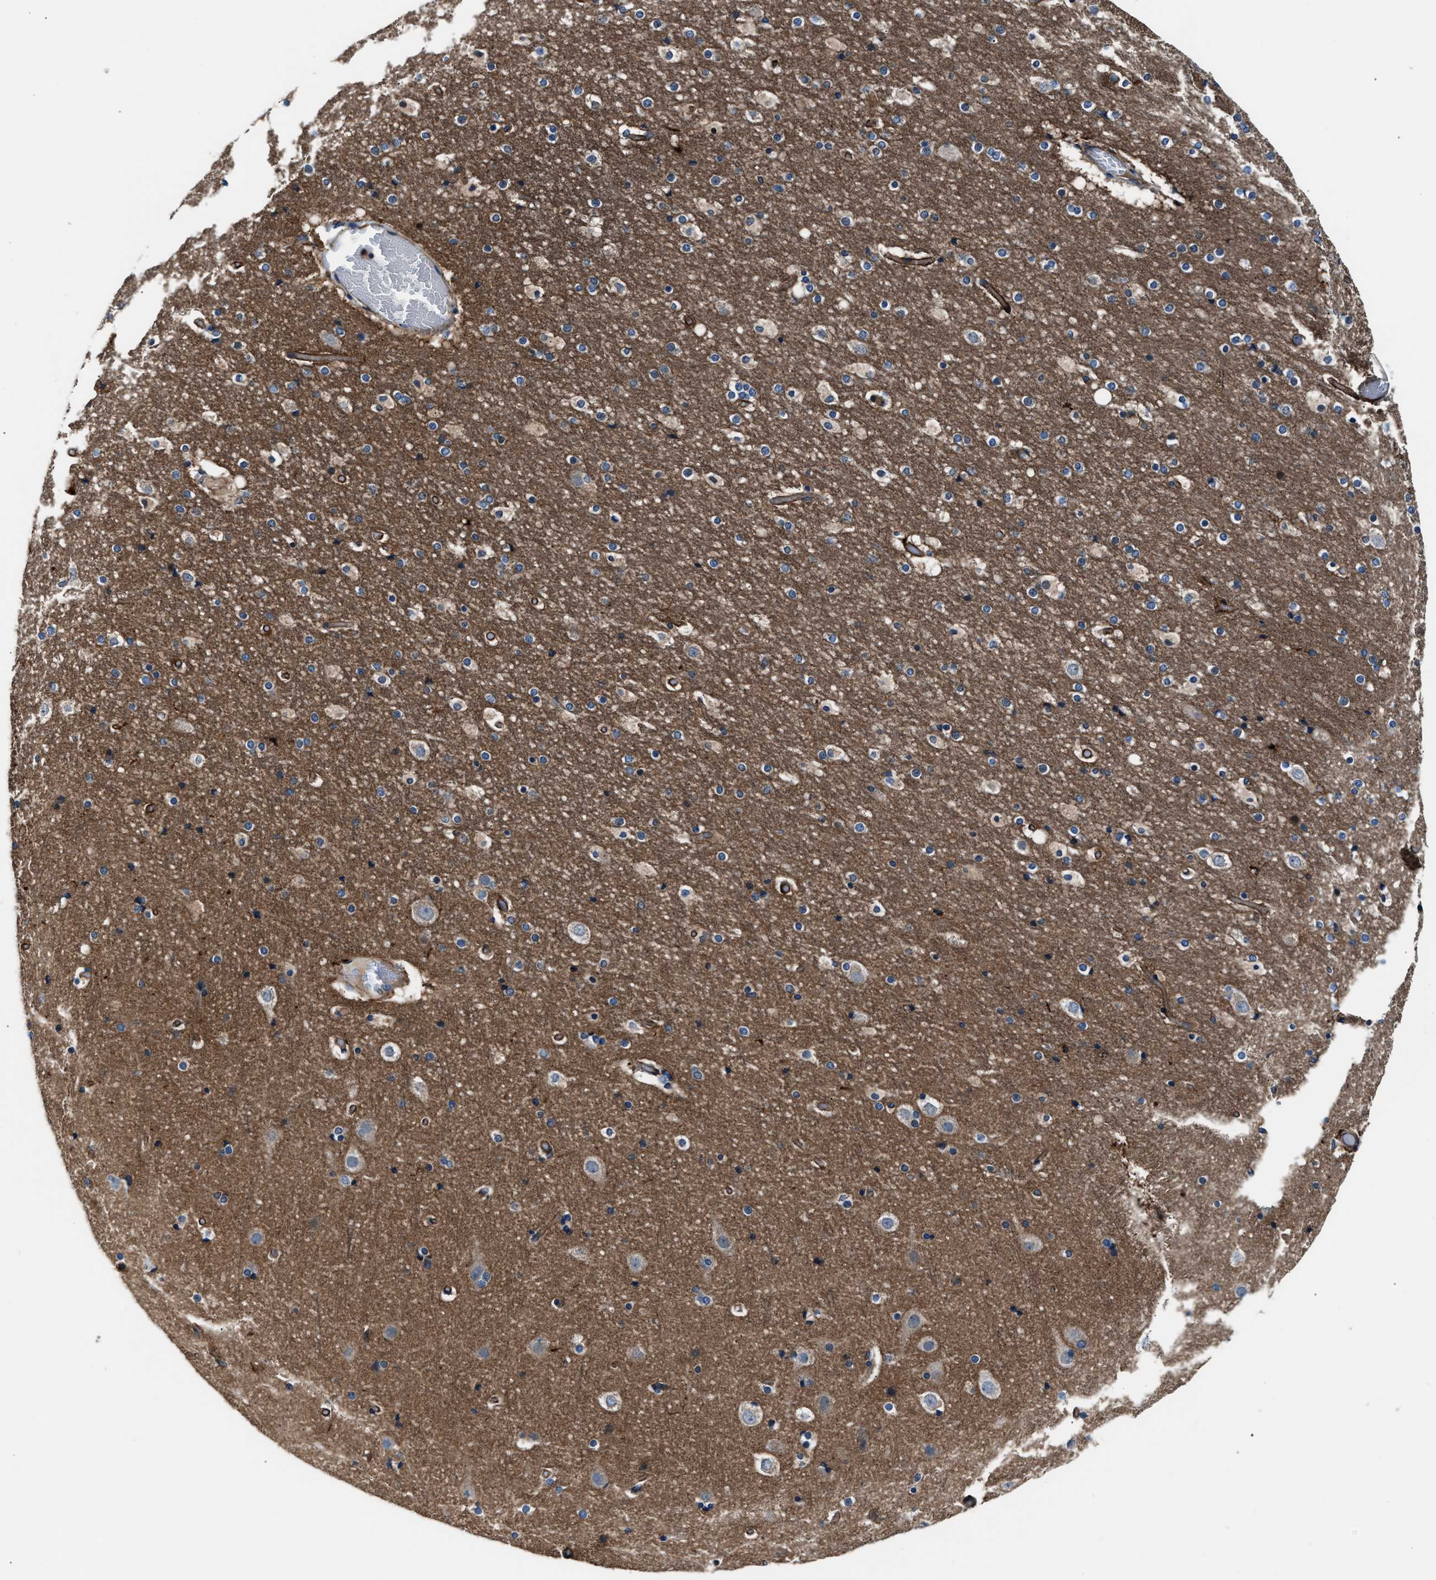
{"staining": {"intensity": "moderate", "quantity": ">75%", "location": "cytoplasmic/membranous"}, "tissue": "cerebral cortex", "cell_type": "Endothelial cells", "image_type": "normal", "snomed": [{"axis": "morphology", "description": "Normal tissue, NOS"}, {"axis": "topography", "description": "Cerebral cortex"}], "caption": "IHC photomicrograph of benign cerebral cortex stained for a protein (brown), which reveals medium levels of moderate cytoplasmic/membranous positivity in approximately >75% of endothelial cells.", "gene": "ENSG00000281039", "patient": {"sex": "male", "age": 57}}